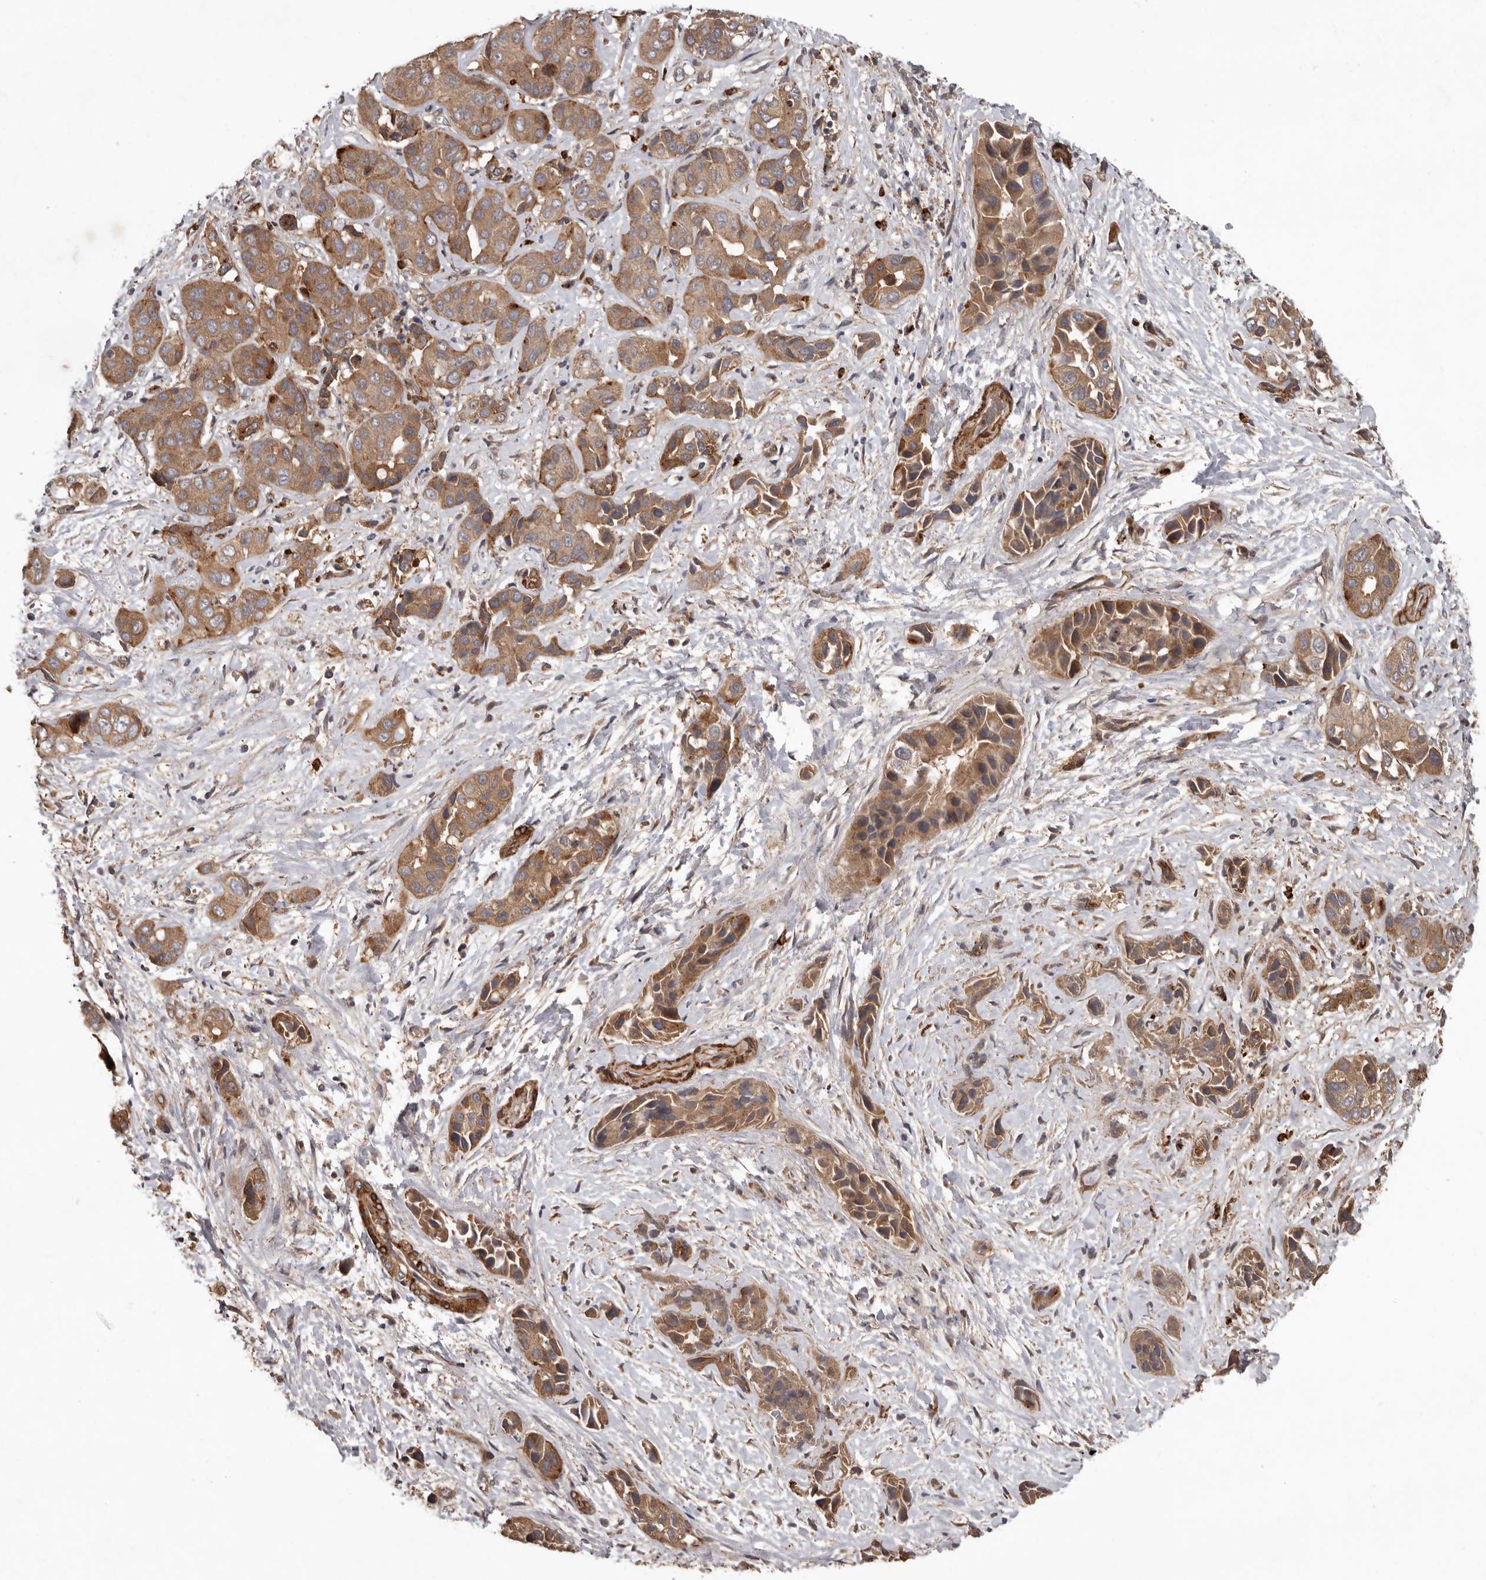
{"staining": {"intensity": "moderate", "quantity": ">75%", "location": "cytoplasmic/membranous"}, "tissue": "liver cancer", "cell_type": "Tumor cells", "image_type": "cancer", "snomed": [{"axis": "morphology", "description": "Cholangiocarcinoma"}, {"axis": "topography", "description": "Liver"}], "caption": "Liver cholangiocarcinoma stained with DAB (3,3'-diaminobenzidine) immunohistochemistry (IHC) displays medium levels of moderate cytoplasmic/membranous staining in approximately >75% of tumor cells. (DAB IHC with brightfield microscopy, high magnification).", "gene": "ARHGEF5", "patient": {"sex": "female", "age": 52}}